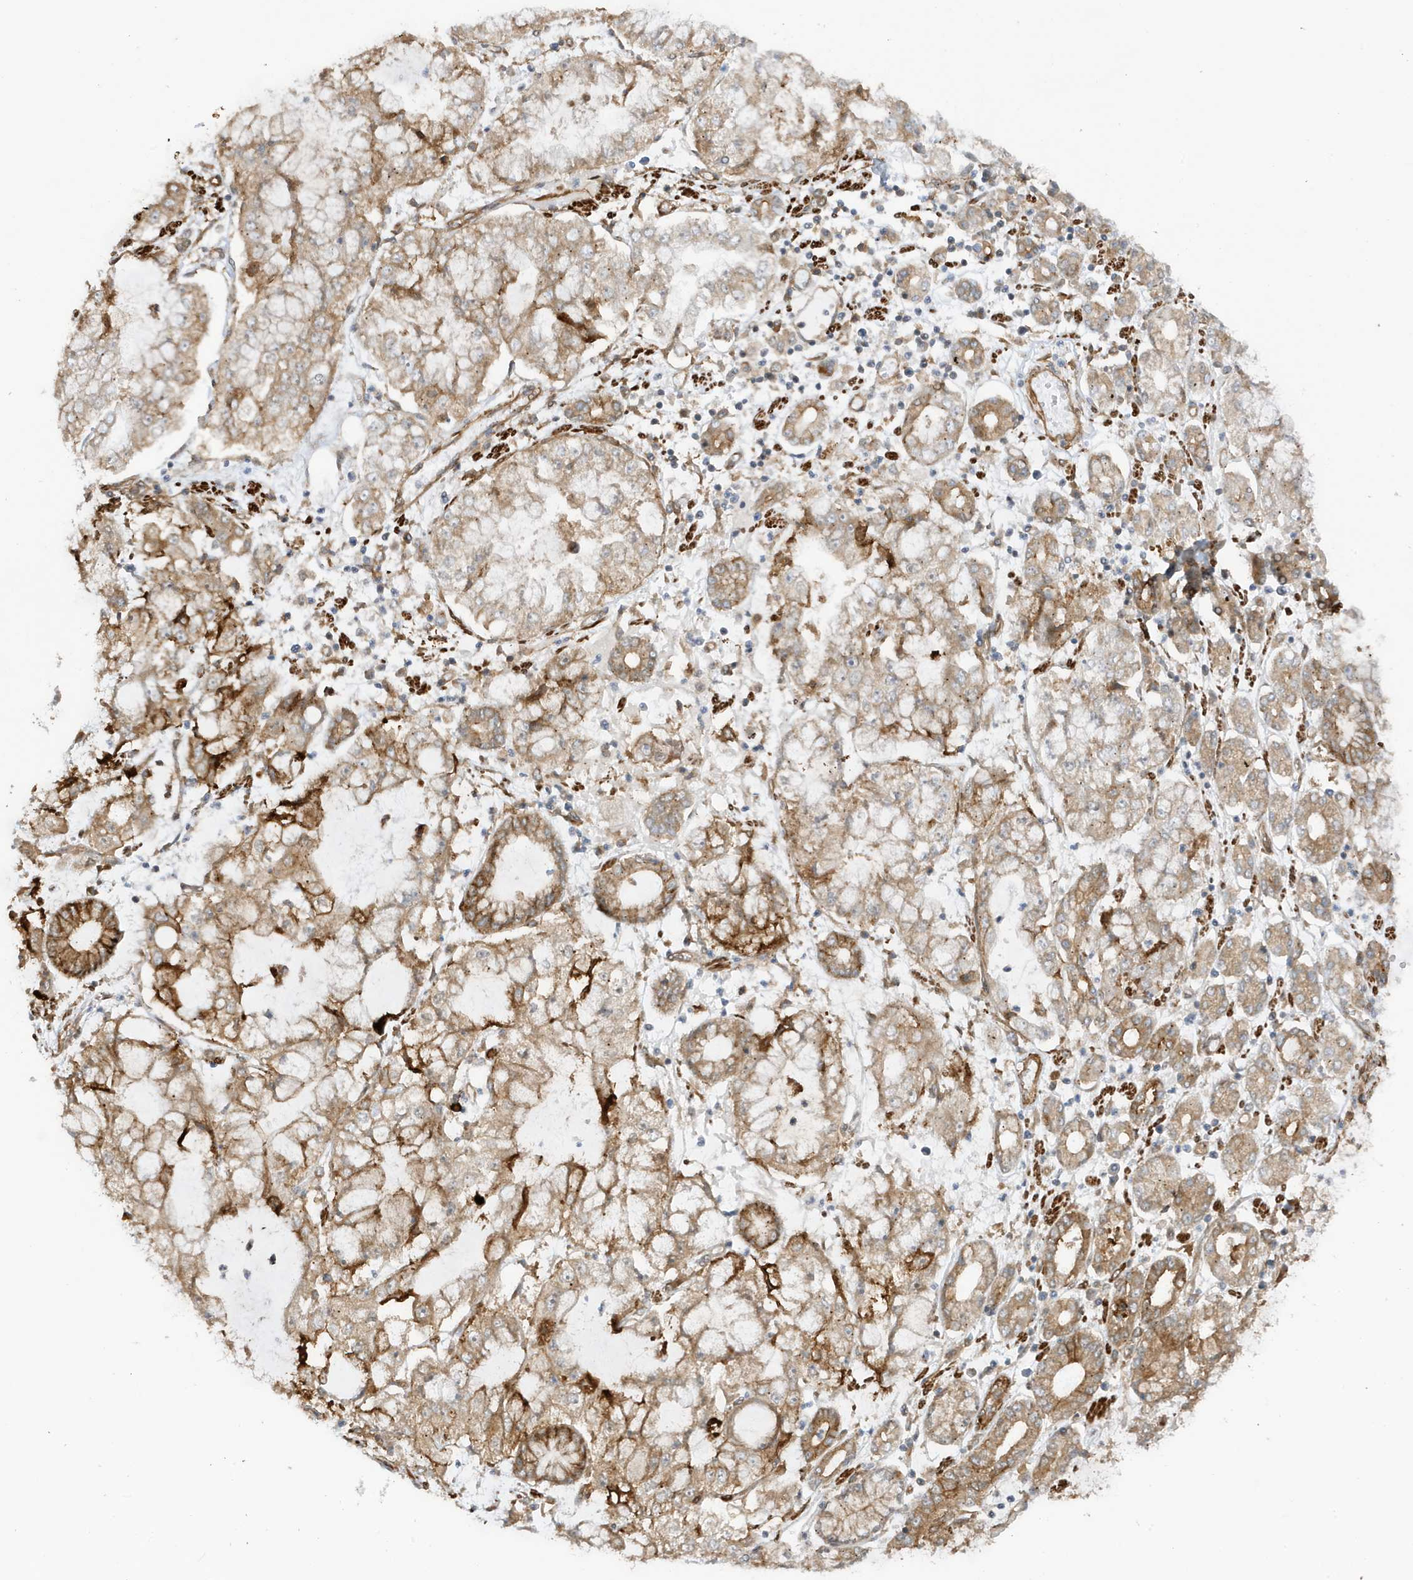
{"staining": {"intensity": "moderate", "quantity": "25%-75%", "location": "cytoplasmic/membranous"}, "tissue": "stomach cancer", "cell_type": "Tumor cells", "image_type": "cancer", "snomed": [{"axis": "morphology", "description": "Adenocarcinoma, NOS"}, {"axis": "topography", "description": "Stomach"}], "caption": "Immunohistochemical staining of stomach cancer shows medium levels of moderate cytoplasmic/membranous expression in about 25%-75% of tumor cells.", "gene": "CDC42EP3", "patient": {"sex": "male", "age": 76}}